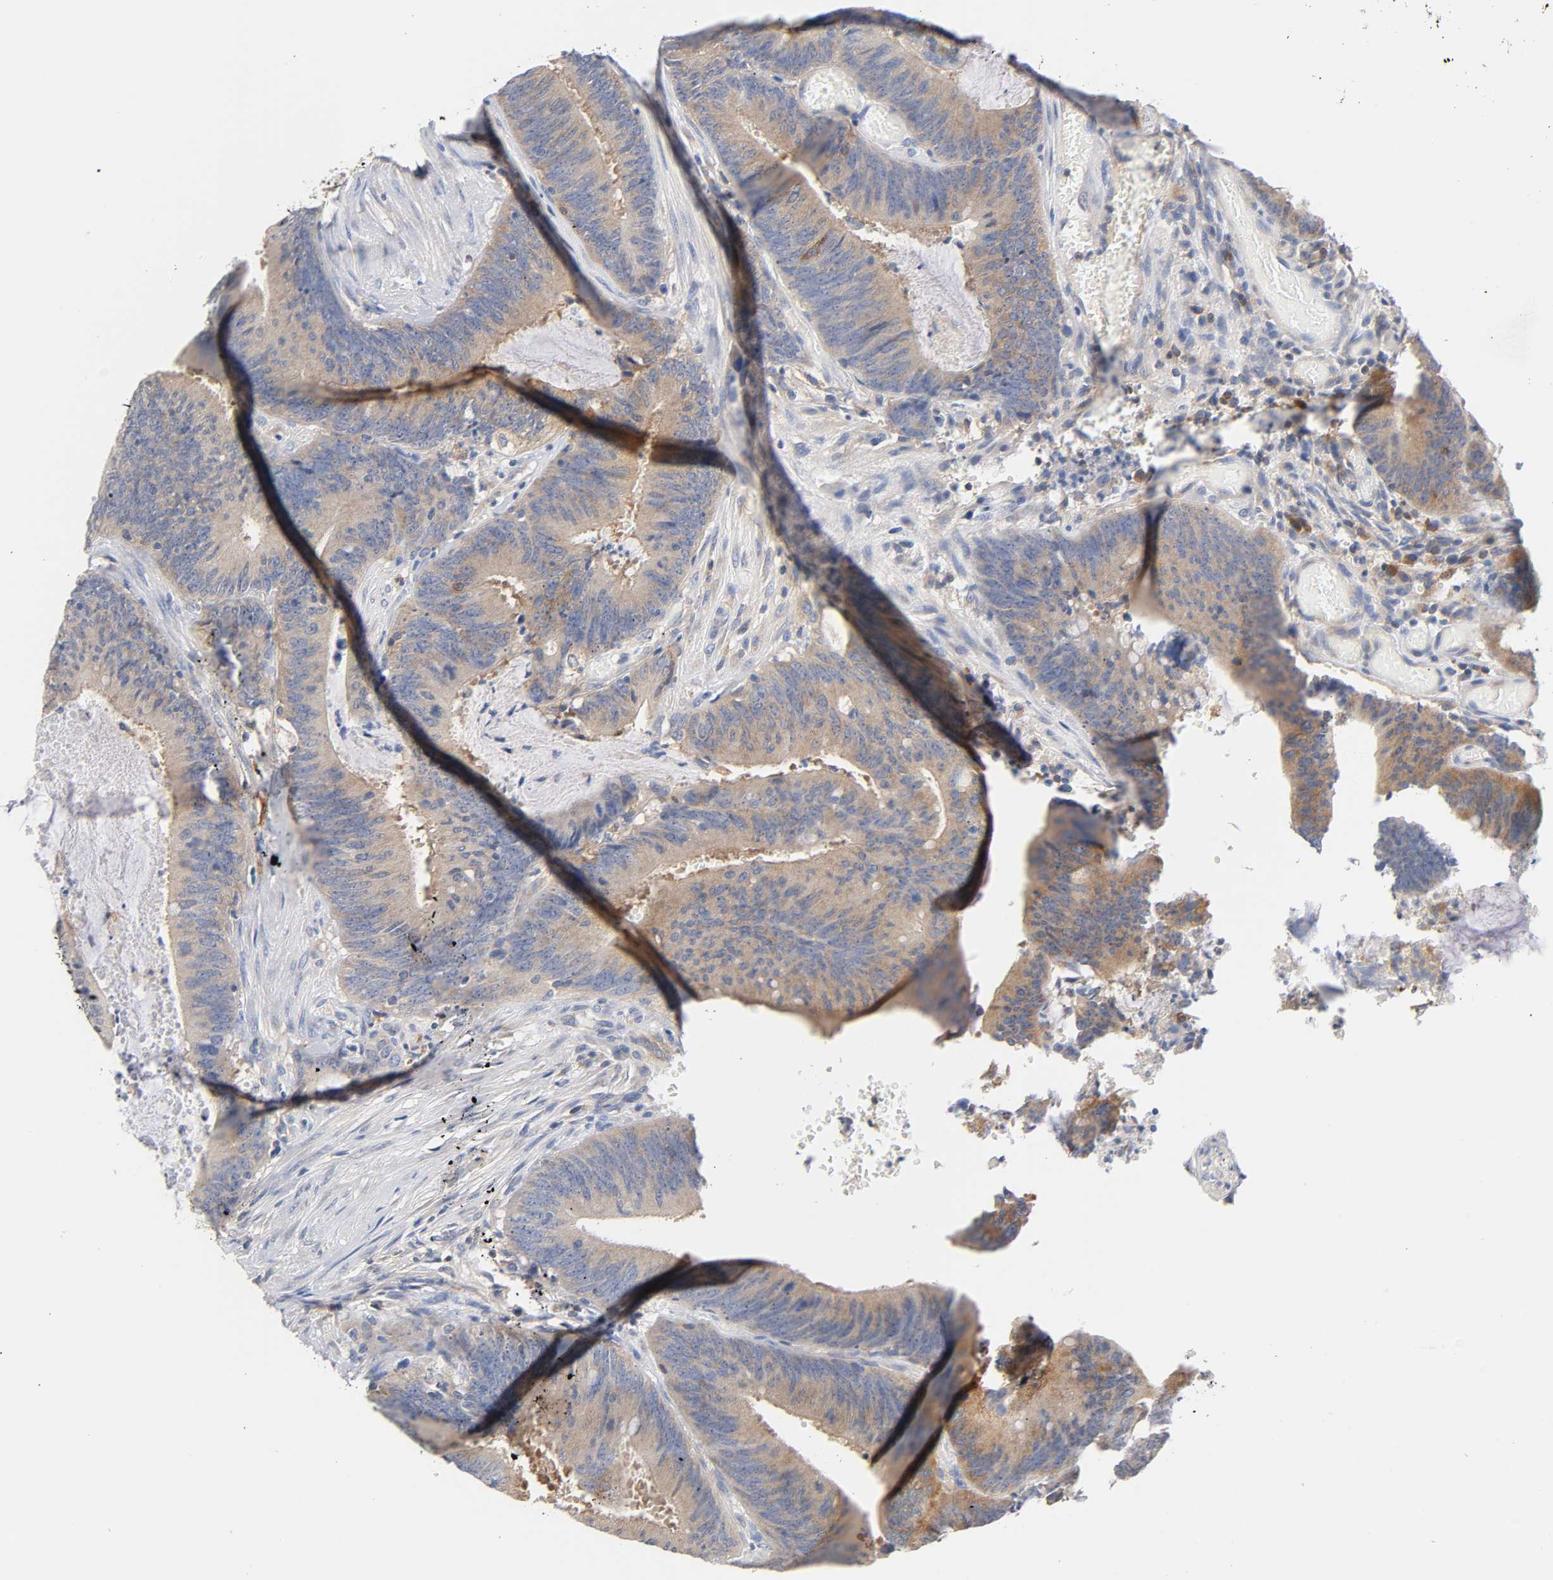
{"staining": {"intensity": "weak", "quantity": ">75%", "location": "cytoplasmic/membranous"}, "tissue": "colorectal cancer", "cell_type": "Tumor cells", "image_type": "cancer", "snomed": [{"axis": "morphology", "description": "Adenocarcinoma, NOS"}, {"axis": "topography", "description": "Rectum"}], "caption": "IHC photomicrograph of human colorectal cancer (adenocarcinoma) stained for a protein (brown), which reveals low levels of weak cytoplasmic/membranous expression in about >75% of tumor cells.", "gene": "MALT1", "patient": {"sex": "female", "age": 66}}